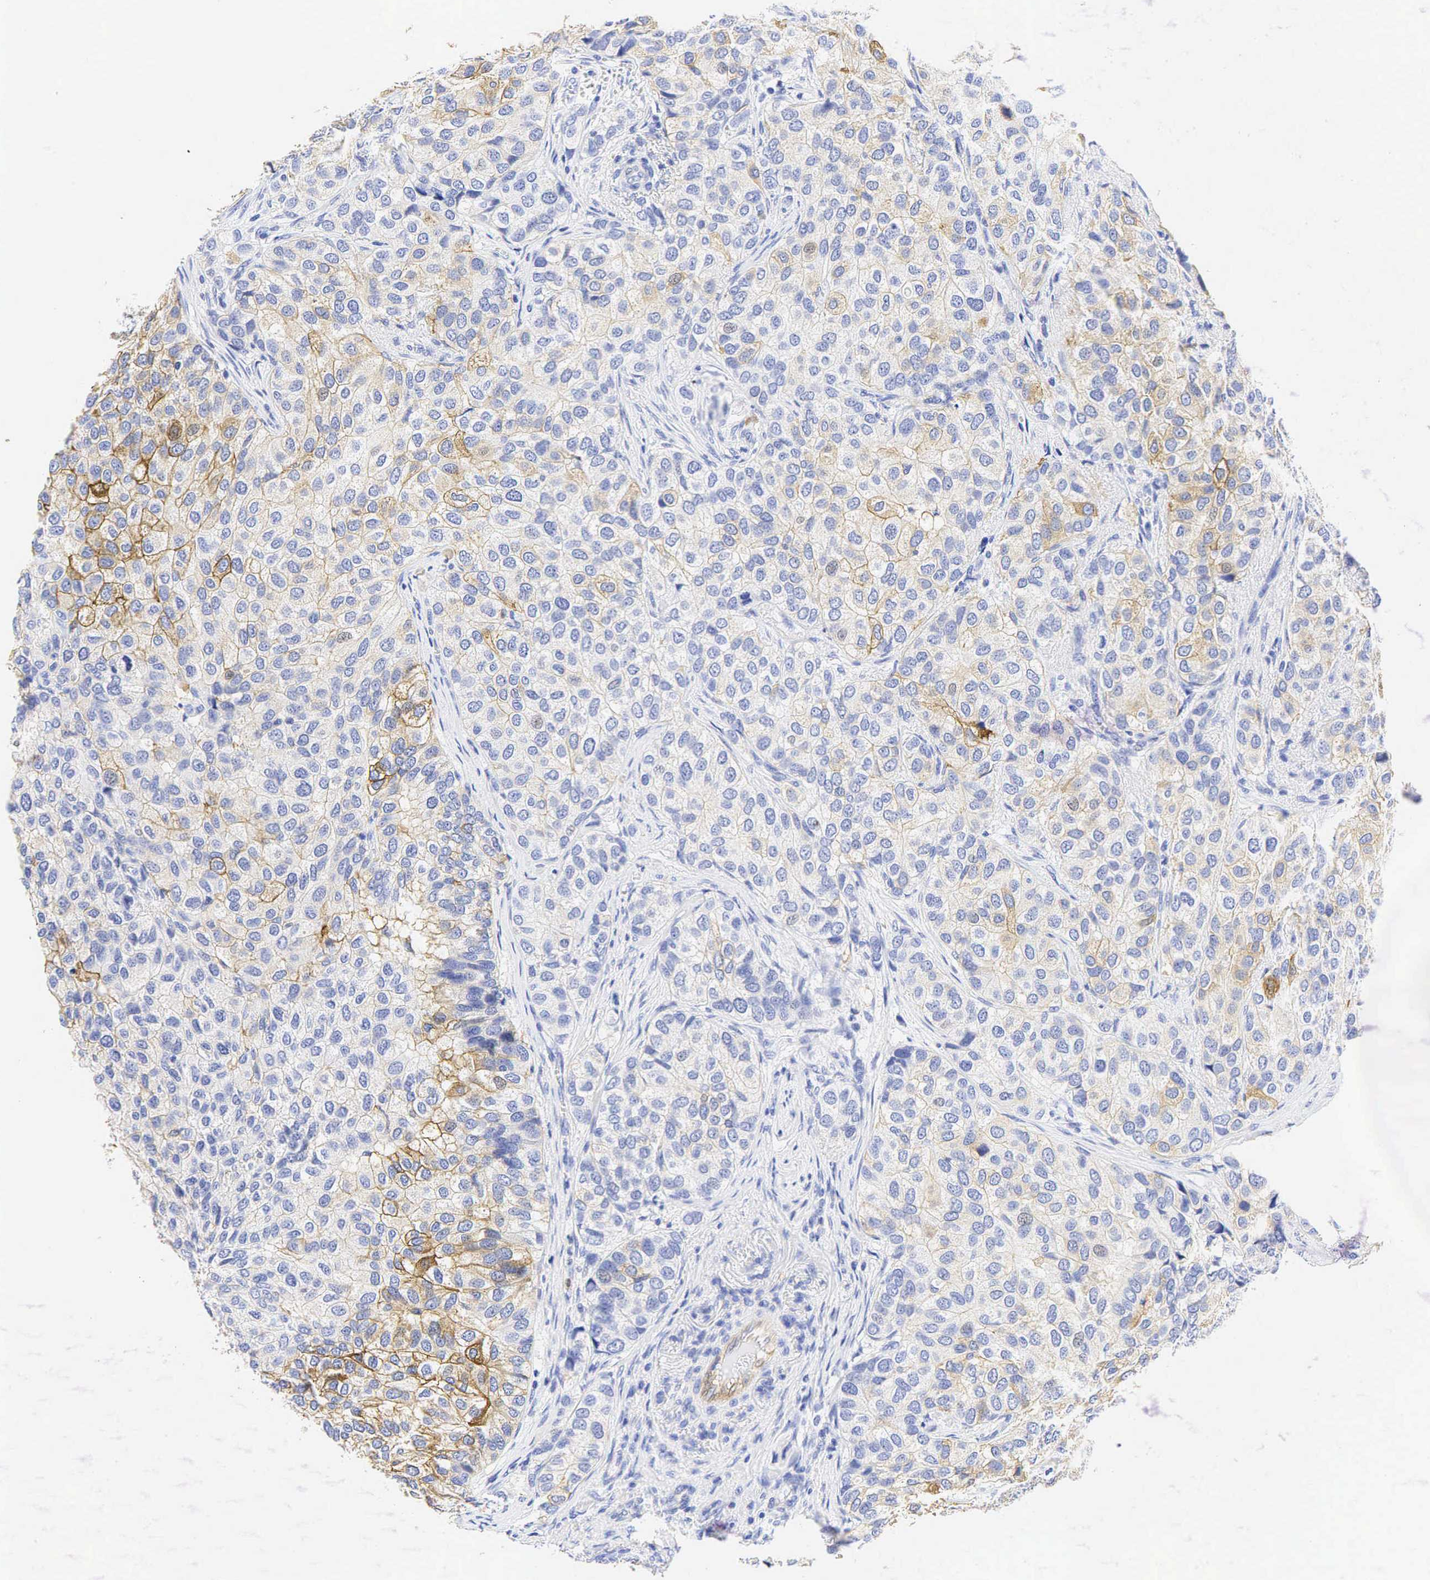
{"staining": {"intensity": "weak", "quantity": "25%-75%", "location": "cytoplasmic/membranous"}, "tissue": "breast cancer", "cell_type": "Tumor cells", "image_type": "cancer", "snomed": [{"axis": "morphology", "description": "Duct carcinoma"}, {"axis": "topography", "description": "Breast"}], "caption": "Immunohistochemistry (IHC) photomicrograph of human breast cancer (intraductal carcinoma) stained for a protein (brown), which displays low levels of weak cytoplasmic/membranous staining in approximately 25%-75% of tumor cells.", "gene": "TNFRSF8", "patient": {"sex": "female", "age": 68}}